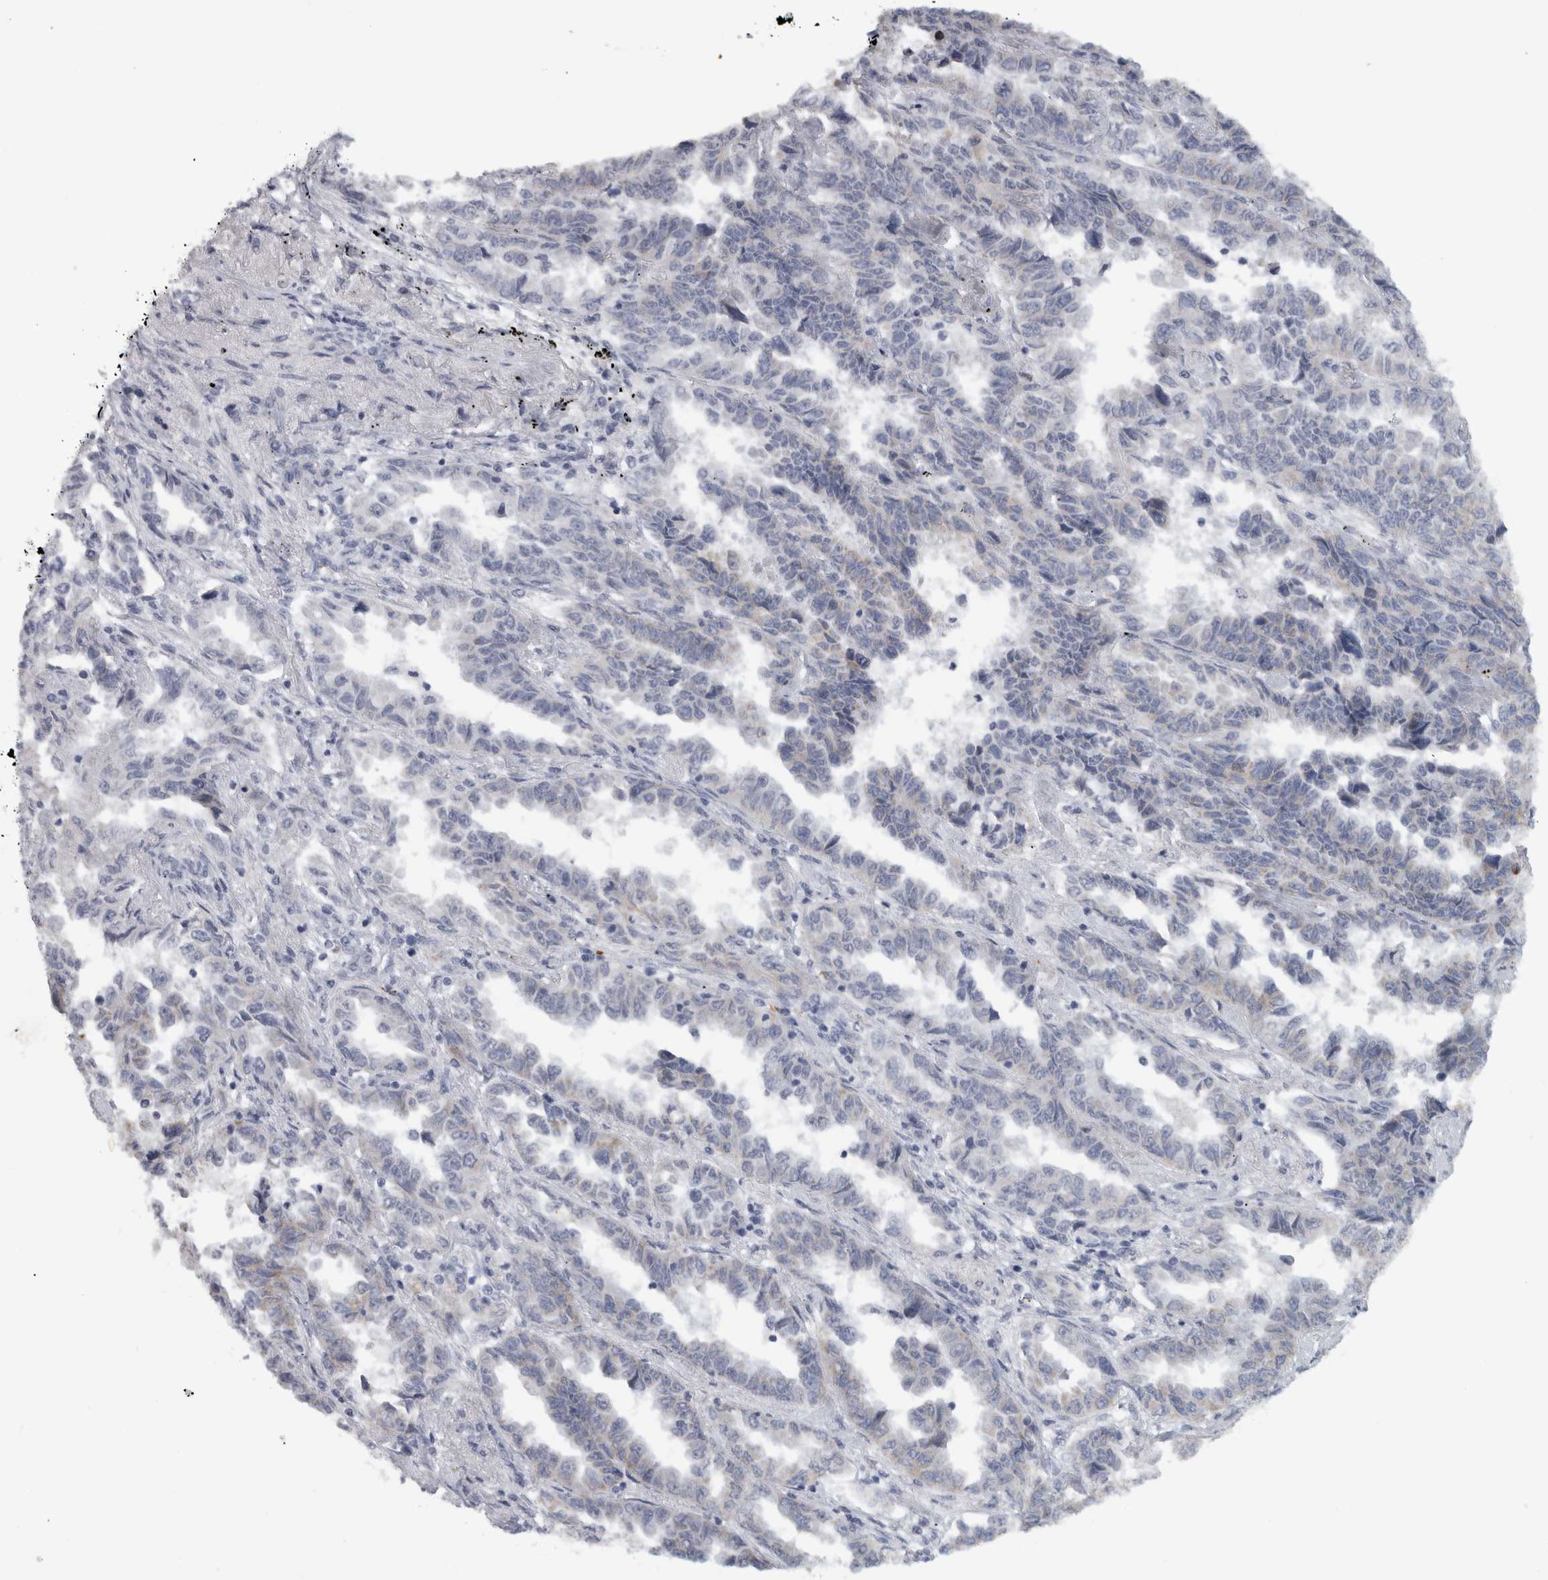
{"staining": {"intensity": "negative", "quantity": "none", "location": "none"}, "tissue": "lung cancer", "cell_type": "Tumor cells", "image_type": "cancer", "snomed": [{"axis": "morphology", "description": "Adenocarcinoma, NOS"}, {"axis": "topography", "description": "Lung"}], "caption": "Protein analysis of adenocarcinoma (lung) shows no significant positivity in tumor cells.", "gene": "PTPRN2", "patient": {"sex": "female", "age": 51}}